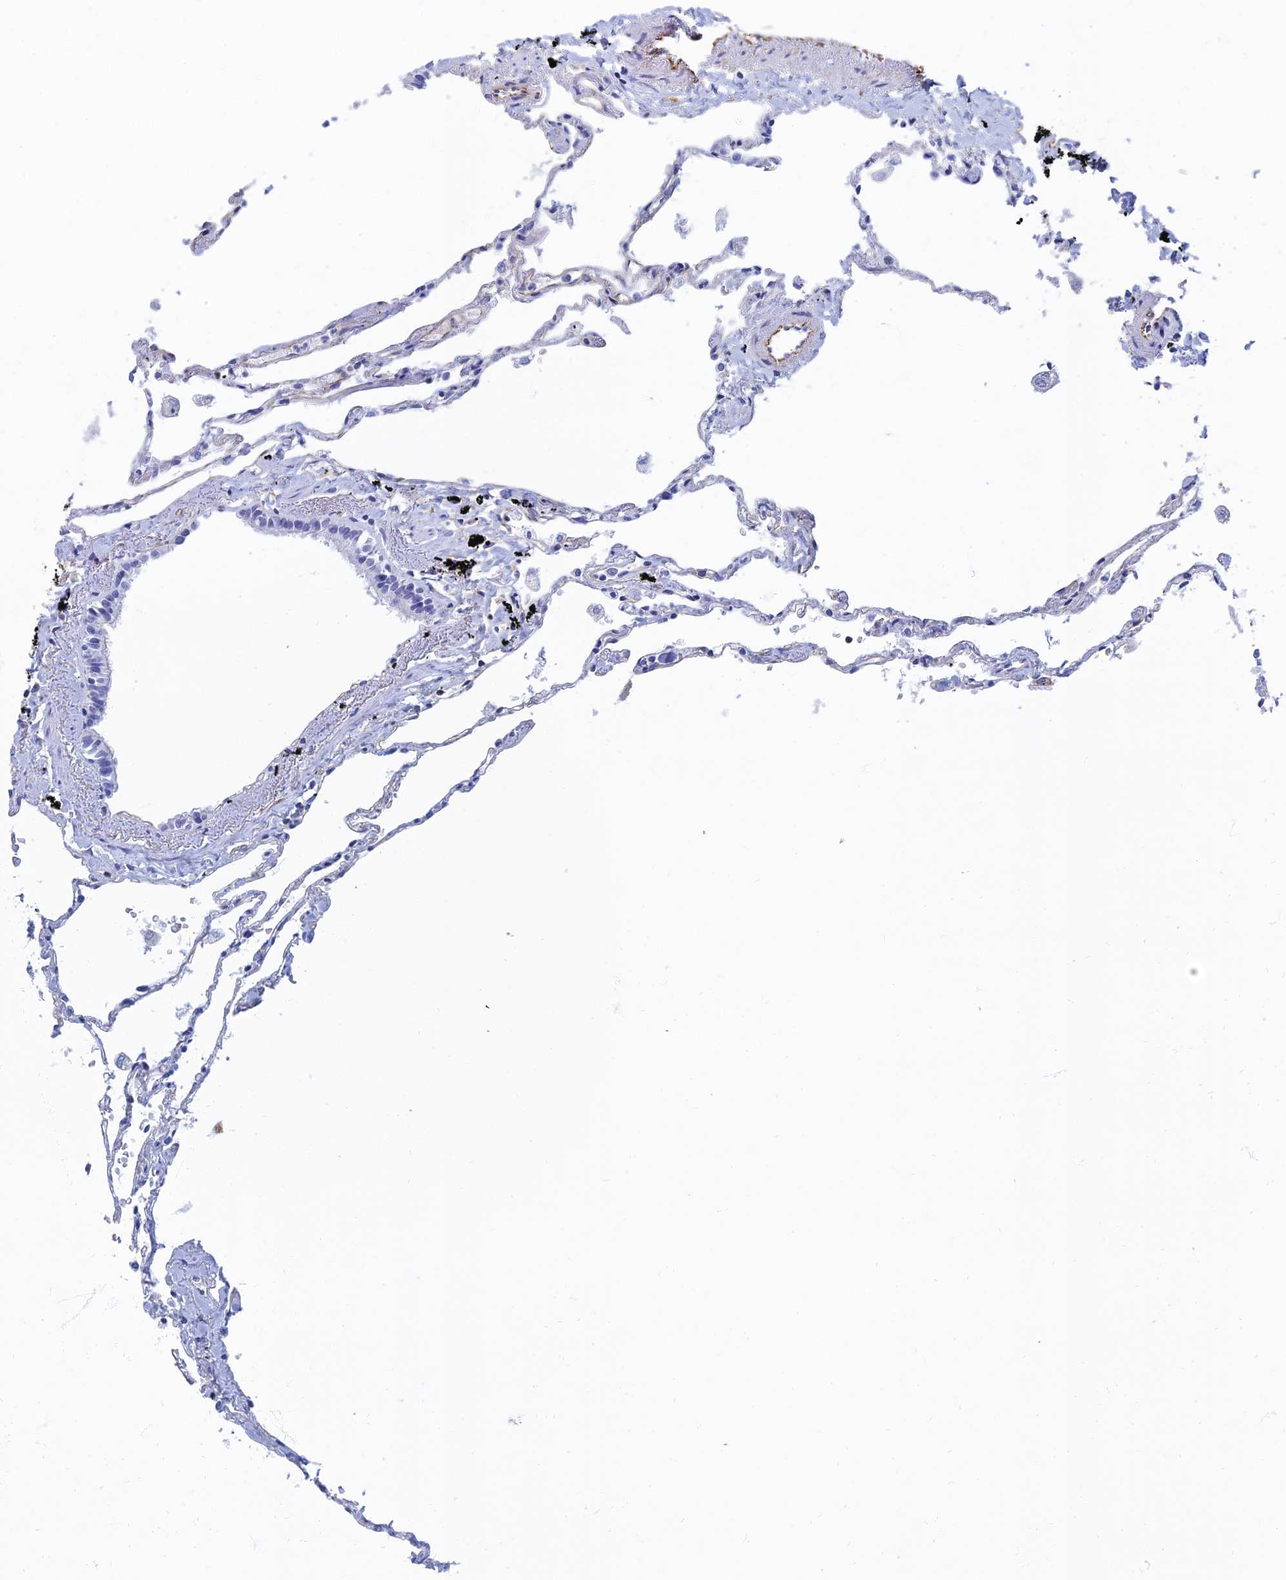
{"staining": {"intensity": "negative", "quantity": "none", "location": "none"}, "tissue": "lung", "cell_type": "Alveolar cells", "image_type": "normal", "snomed": [{"axis": "morphology", "description": "Normal tissue, NOS"}, {"axis": "topography", "description": "Lung"}], "caption": "An IHC histopathology image of normal lung is shown. There is no staining in alveolar cells of lung. Brightfield microscopy of IHC stained with DAB (brown) and hematoxylin (blue), captured at high magnification.", "gene": "RMC1", "patient": {"sex": "female", "age": 67}}